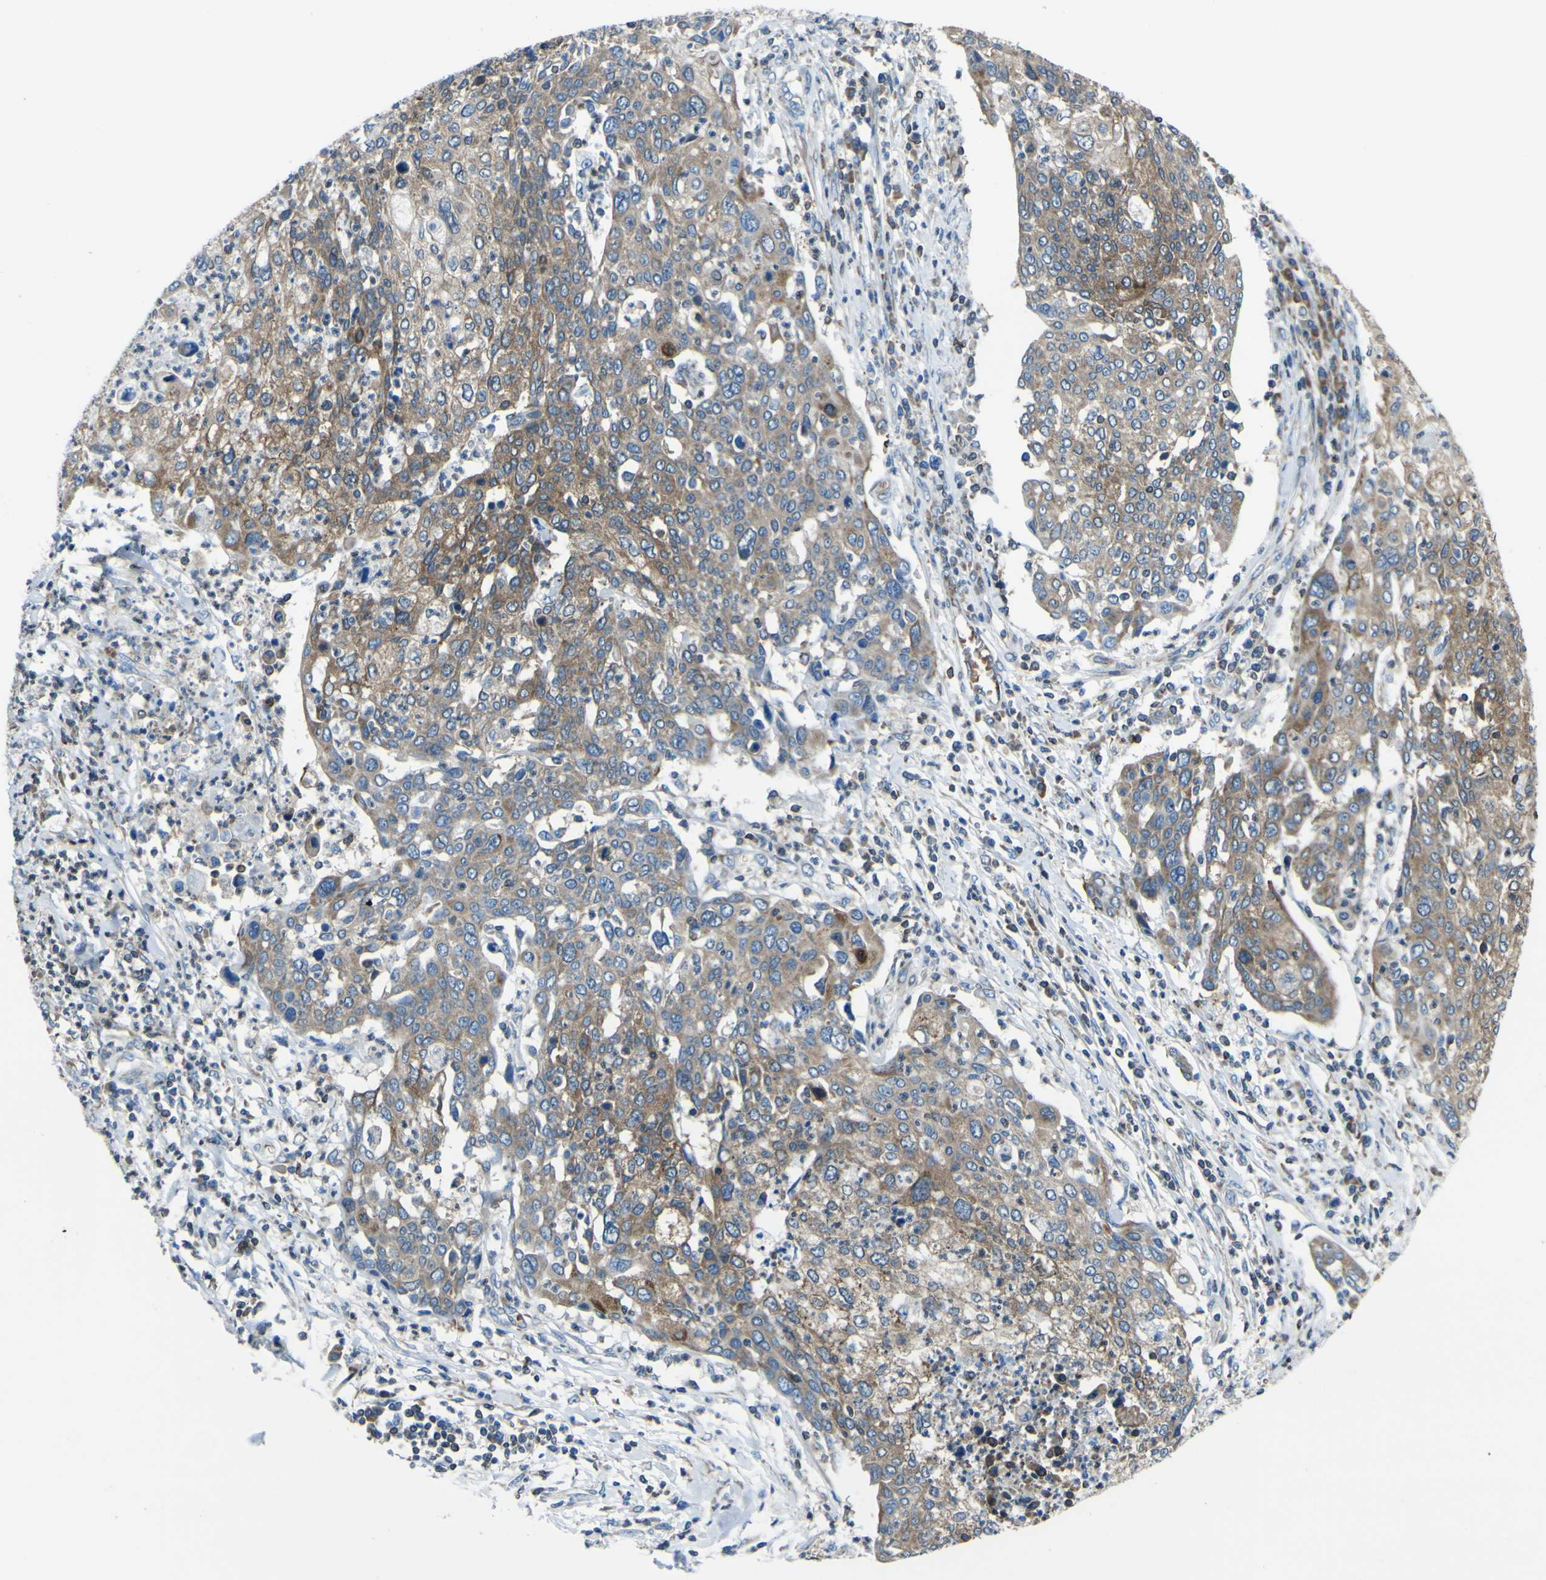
{"staining": {"intensity": "moderate", "quantity": ">75%", "location": "cytoplasmic/membranous"}, "tissue": "cervical cancer", "cell_type": "Tumor cells", "image_type": "cancer", "snomed": [{"axis": "morphology", "description": "Squamous cell carcinoma, NOS"}, {"axis": "topography", "description": "Cervix"}], "caption": "IHC of human cervical cancer (squamous cell carcinoma) shows medium levels of moderate cytoplasmic/membranous expression in approximately >75% of tumor cells.", "gene": "STIM1", "patient": {"sex": "female", "age": 40}}